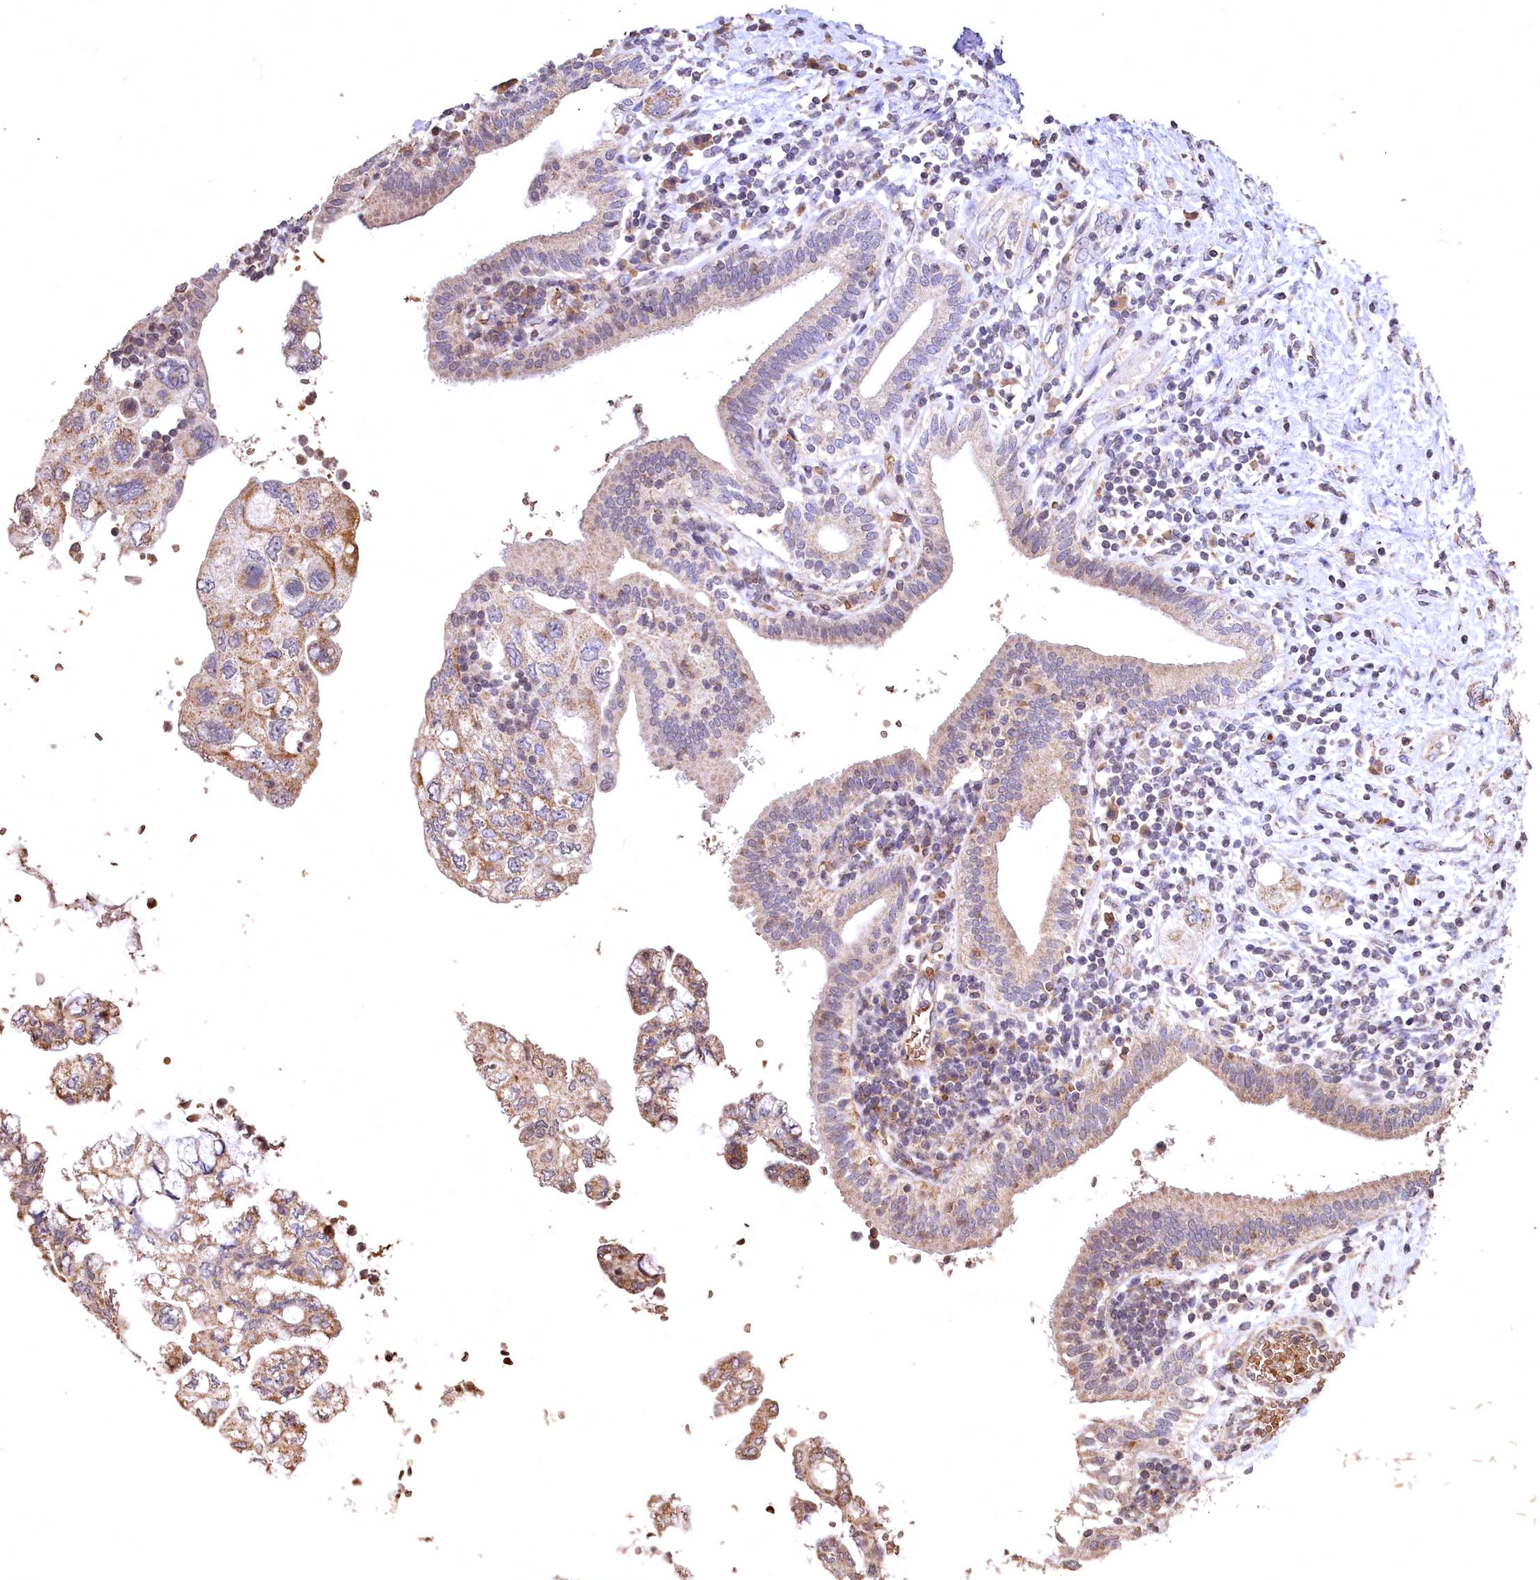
{"staining": {"intensity": "weak", "quantity": ">75%", "location": "cytoplasmic/membranous"}, "tissue": "pancreatic cancer", "cell_type": "Tumor cells", "image_type": "cancer", "snomed": [{"axis": "morphology", "description": "Adenocarcinoma, NOS"}, {"axis": "topography", "description": "Pancreas"}], "caption": "Adenocarcinoma (pancreatic) tissue demonstrates weak cytoplasmic/membranous staining in approximately >75% of tumor cells", "gene": "SPTA1", "patient": {"sex": "female", "age": 73}}